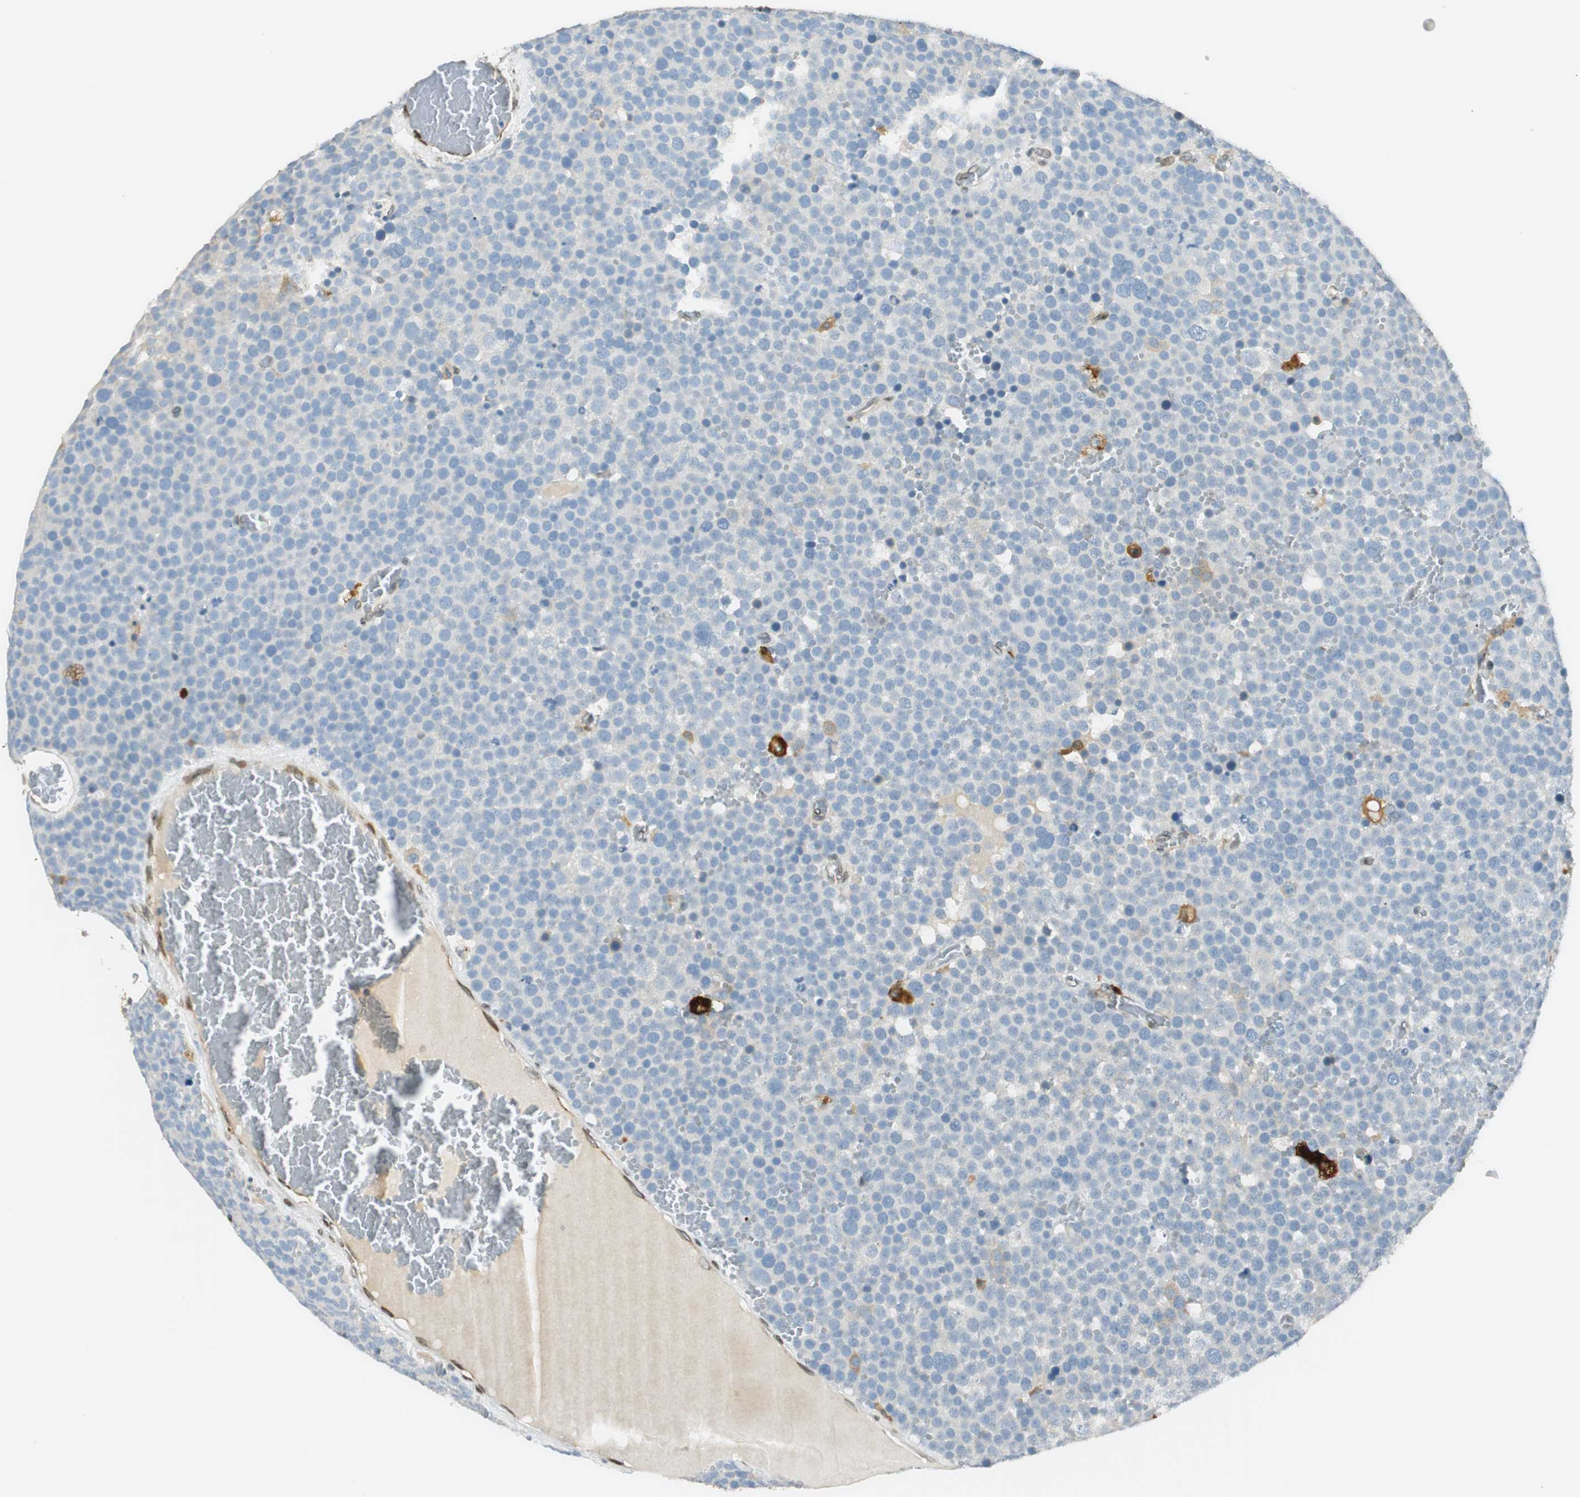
{"staining": {"intensity": "negative", "quantity": "none", "location": "none"}, "tissue": "testis cancer", "cell_type": "Tumor cells", "image_type": "cancer", "snomed": [{"axis": "morphology", "description": "Seminoma, NOS"}, {"axis": "topography", "description": "Testis"}], "caption": "The IHC micrograph has no significant positivity in tumor cells of testis cancer (seminoma) tissue. The staining is performed using DAB (3,3'-diaminobenzidine) brown chromogen with nuclei counter-stained in using hematoxylin.", "gene": "TMEM260", "patient": {"sex": "male", "age": 71}}